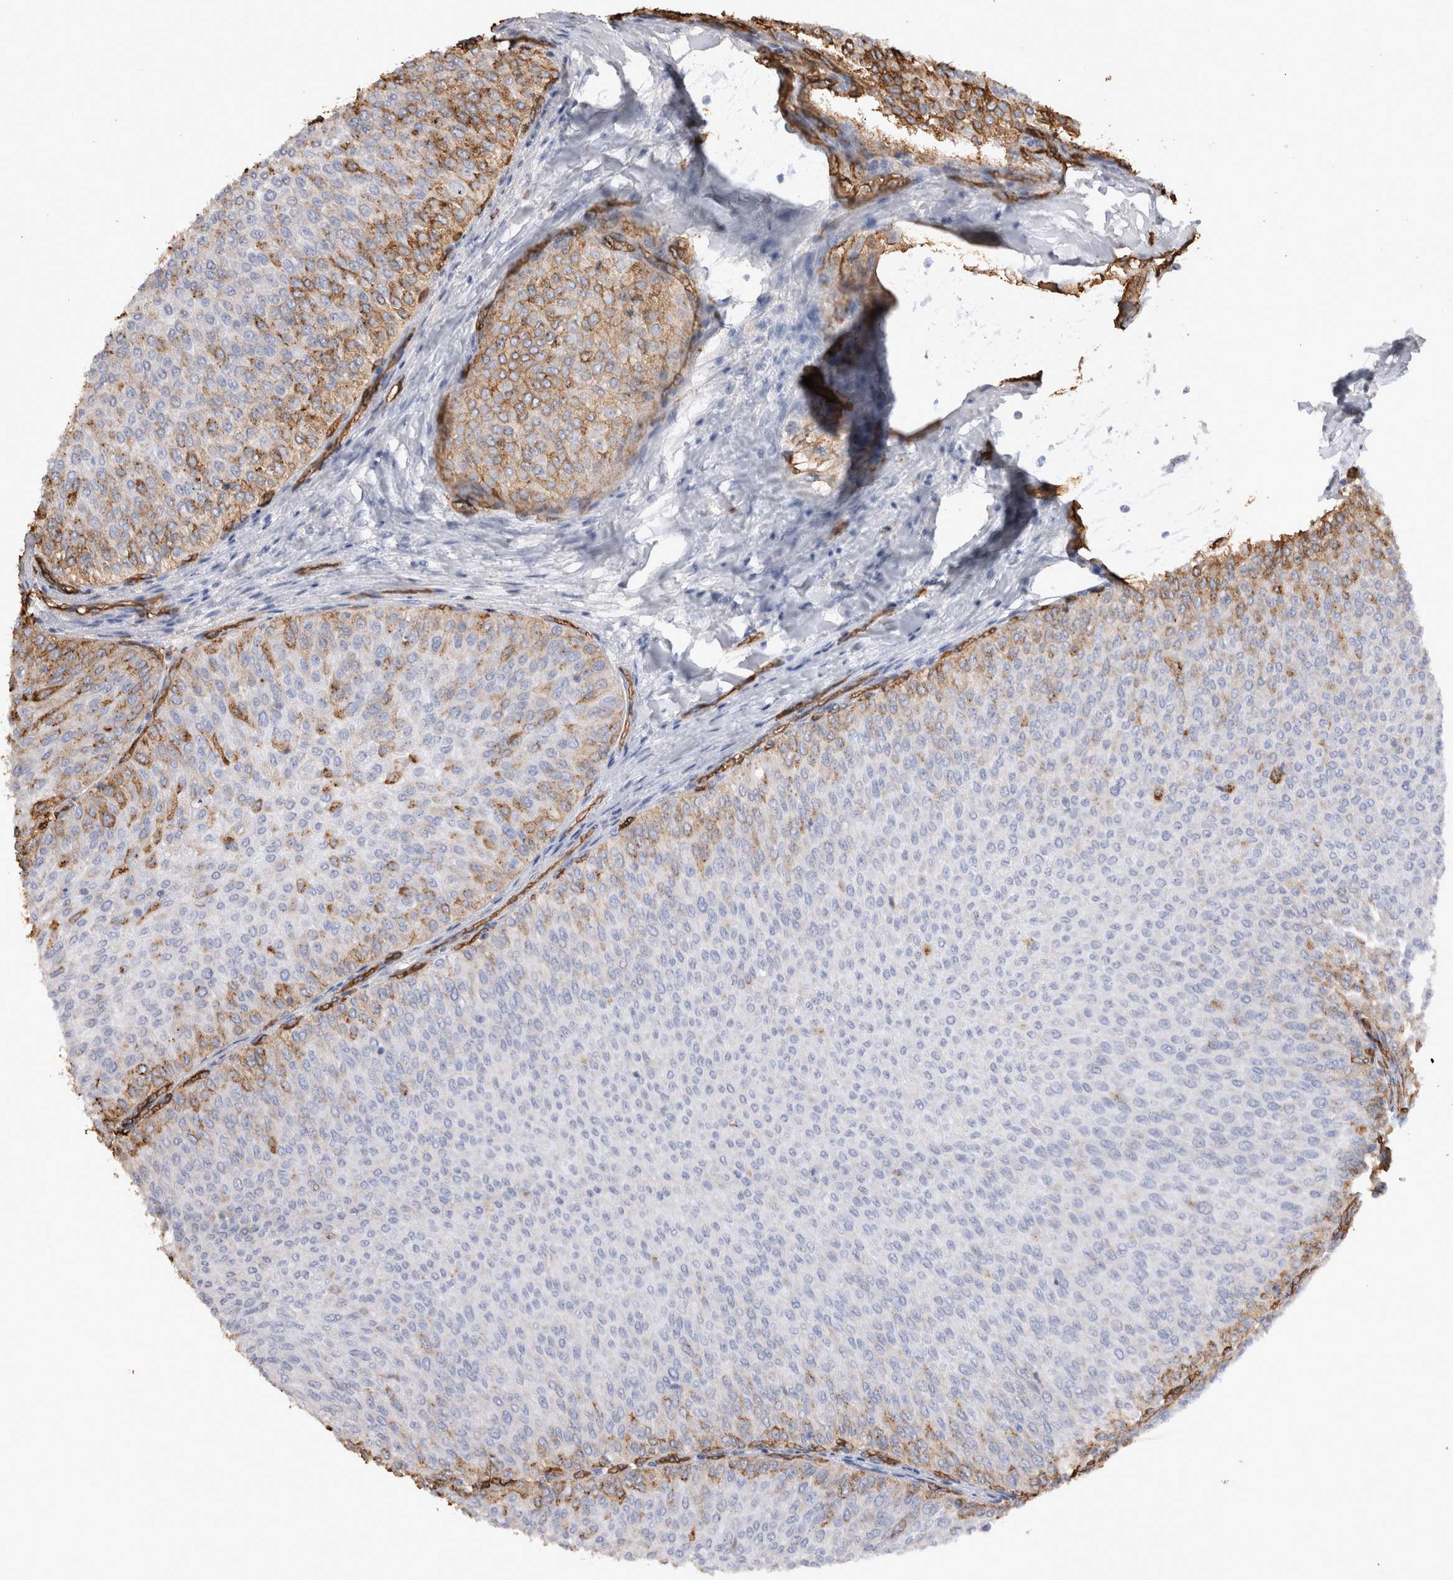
{"staining": {"intensity": "moderate", "quantity": "<25%", "location": "cytoplasmic/membranous"}, "tissue": "urothelial cancer", "cell_type": "Tumor cells", "image_type": "cancer", "snomed": [{"axis": "morphology", "description": "Urothelial carcinoma, Low grade"}, {"axis": "topography", "description": "Urinary bladder"}], "caption": "Low-grade urothelial carcinoma stained with DAB immunohistochemistry (IHC) displays low levels of moderate cytoplasmic/membranous expression in approximately <25% of tumor cells.", "gene": "IL17RC", "patient": {"sex": "male", "age": 78}}